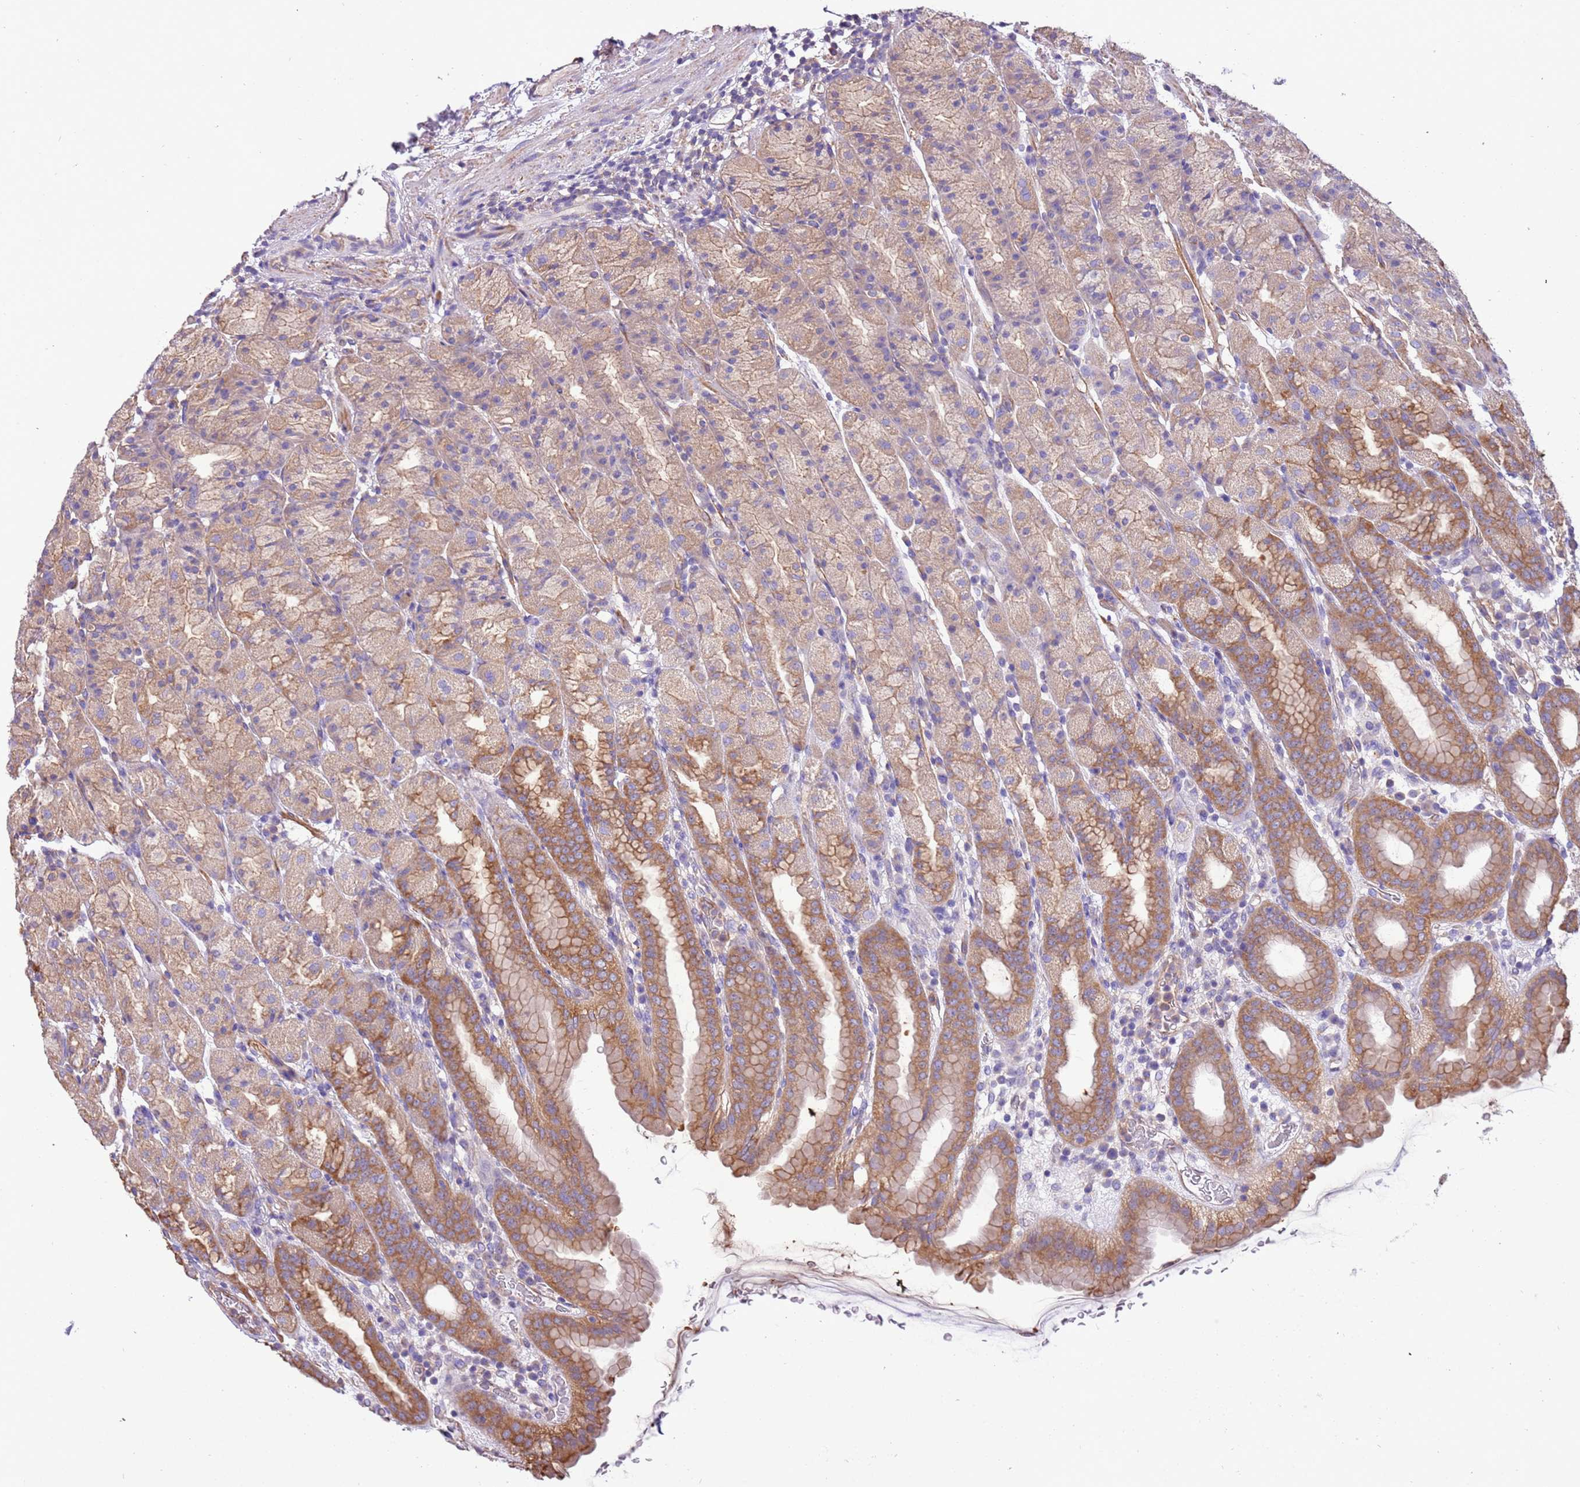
{"staining": {"intensity": "moderate", "quantity": ">75%", "location": "cytoplasmic/membranous"}, "tissue": "stomach", "cell_type": "Glandular cells", "image_type": "normal", "snomed": [{"axis": "morphology", "description": "Normal tissue, NOS"}, {"axis": "topography", "description": "Stomach, upper"}], "caption": "Stomach stained with DAB immunohistochemistry displays medium levels of moderate cytoplasmic/membranous positivity in about >75% of glandular cells. Nuclei are stained in blue.", "gene": "NAALADL1", "patient": {"sex": "male", "age": 68}}